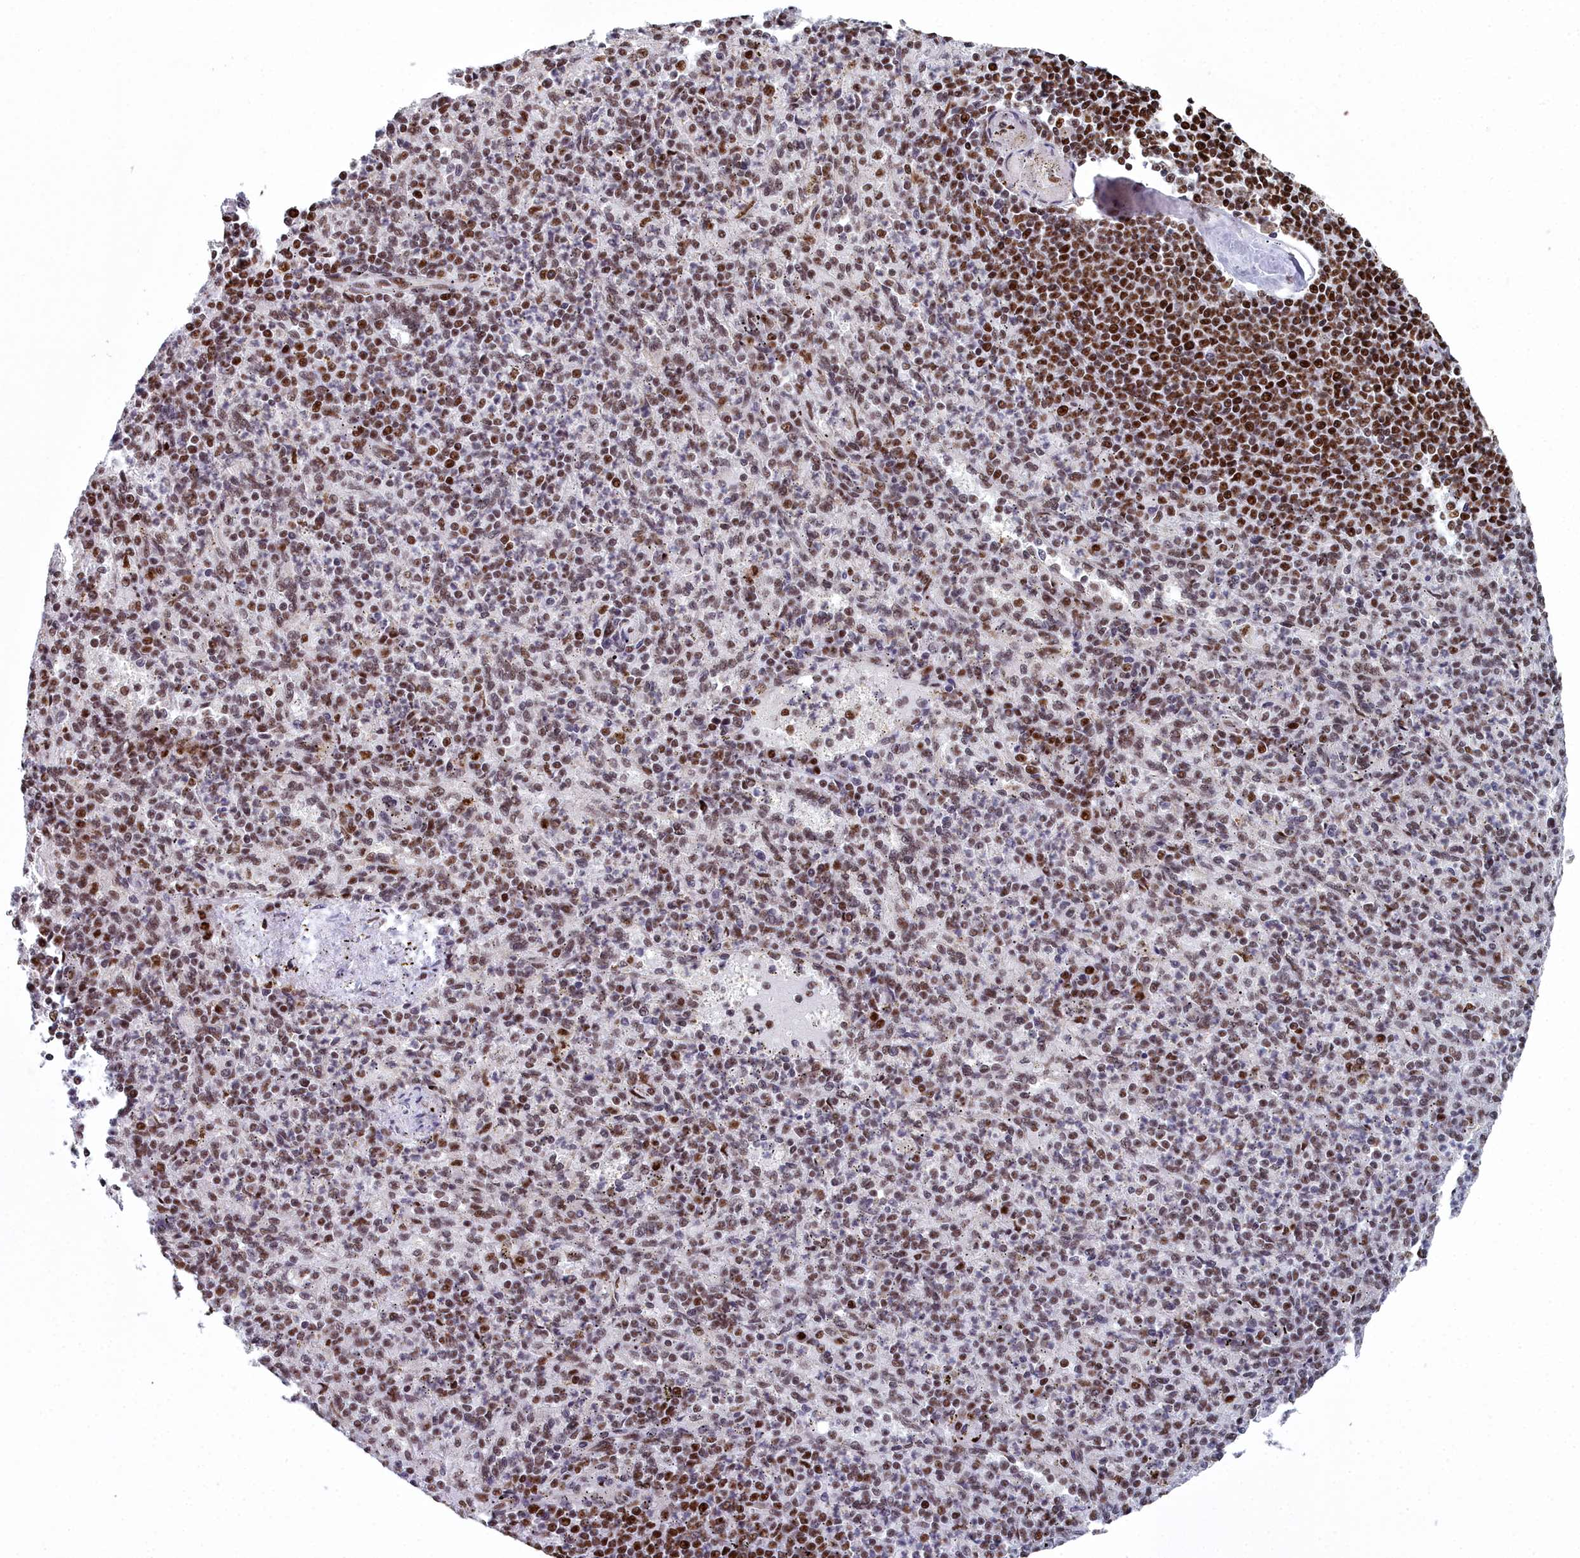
{"staining": {"intensity": "strong", "quantity": "25%-75%", "location": "nuclear"}, "tissue": "spleen", "cell_type": "Cells in red pulp", "image_type": "normal", "snomed": [{"axis": "morphology", "description": "Normal tissue, NOS"}, {"axis": "topography", "description": "Spleen"}], "caption": "Protein positivity by immunohistochemistry (IHC) reveals strong nuclear positivity in approximately 25%-75% of cells in red pulp in benign spleen.", "gene": "SF3B3", "patient": {"sex": "female", "age": 74}}